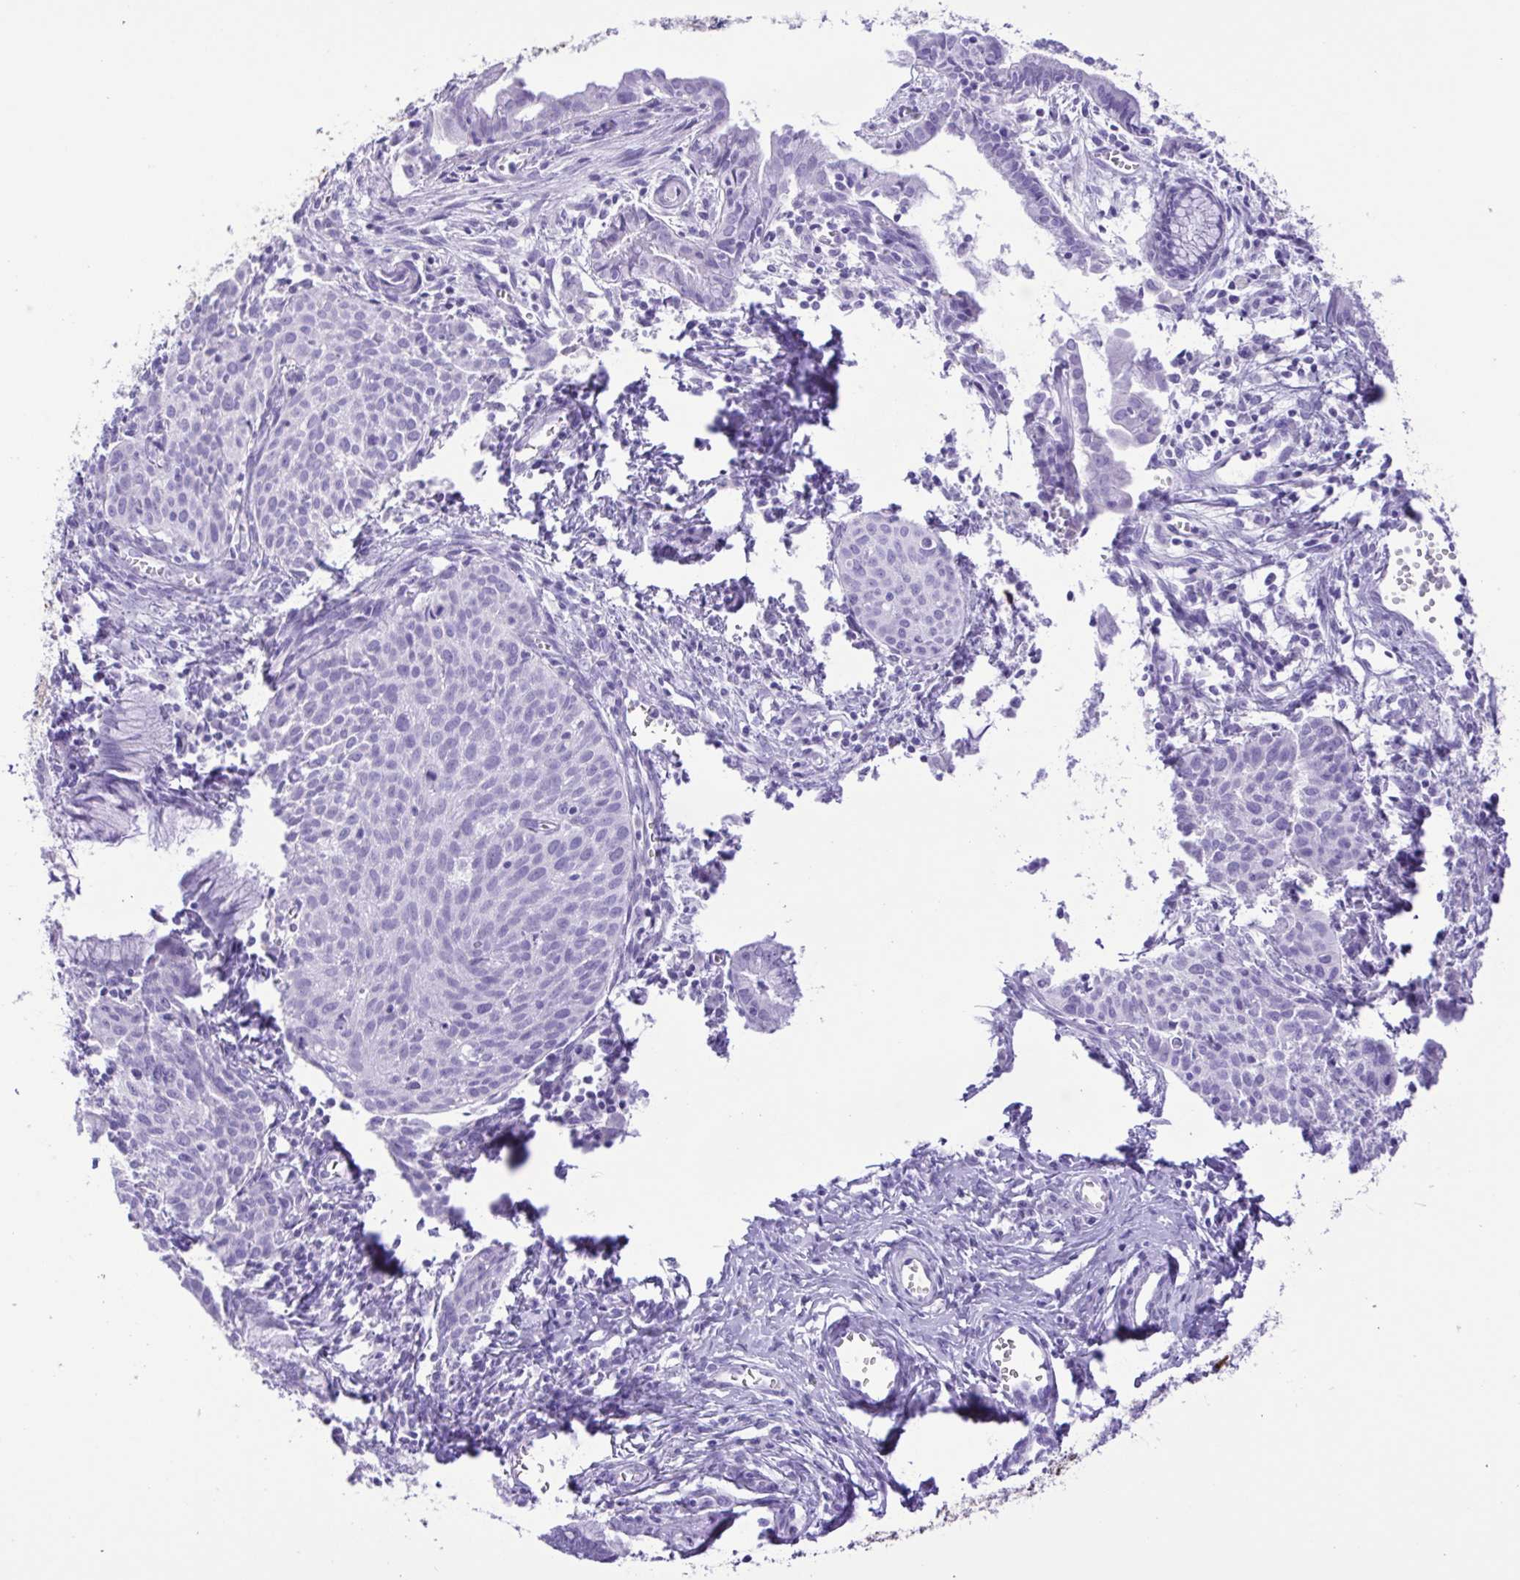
{"staining": {"intensity": "negative", "quantity": "none", "location": "none"}, "tissue": "cervical cancer", "cell_type": "Tumor cells", "image_type": "cancer", "snomed": [{"axis": "morphology", "description": "Squamous cell carcinoma, NOS"}, {"axis": "topography", "description": "Cervix"}], "caption": "Immunohistochemistry (IHC) micrograph of human squamous cell carcinoma (cervical) stained for a protein (brown), which shows no positivity in tumor cells. The staining was performed using DAB to visualize the protein expression in brown, while the nuclei were stained in blue with hematoxylin (Magnification: 20x).", "gene": "CASP14", "patient": {"sex": "female", "age": 38}}